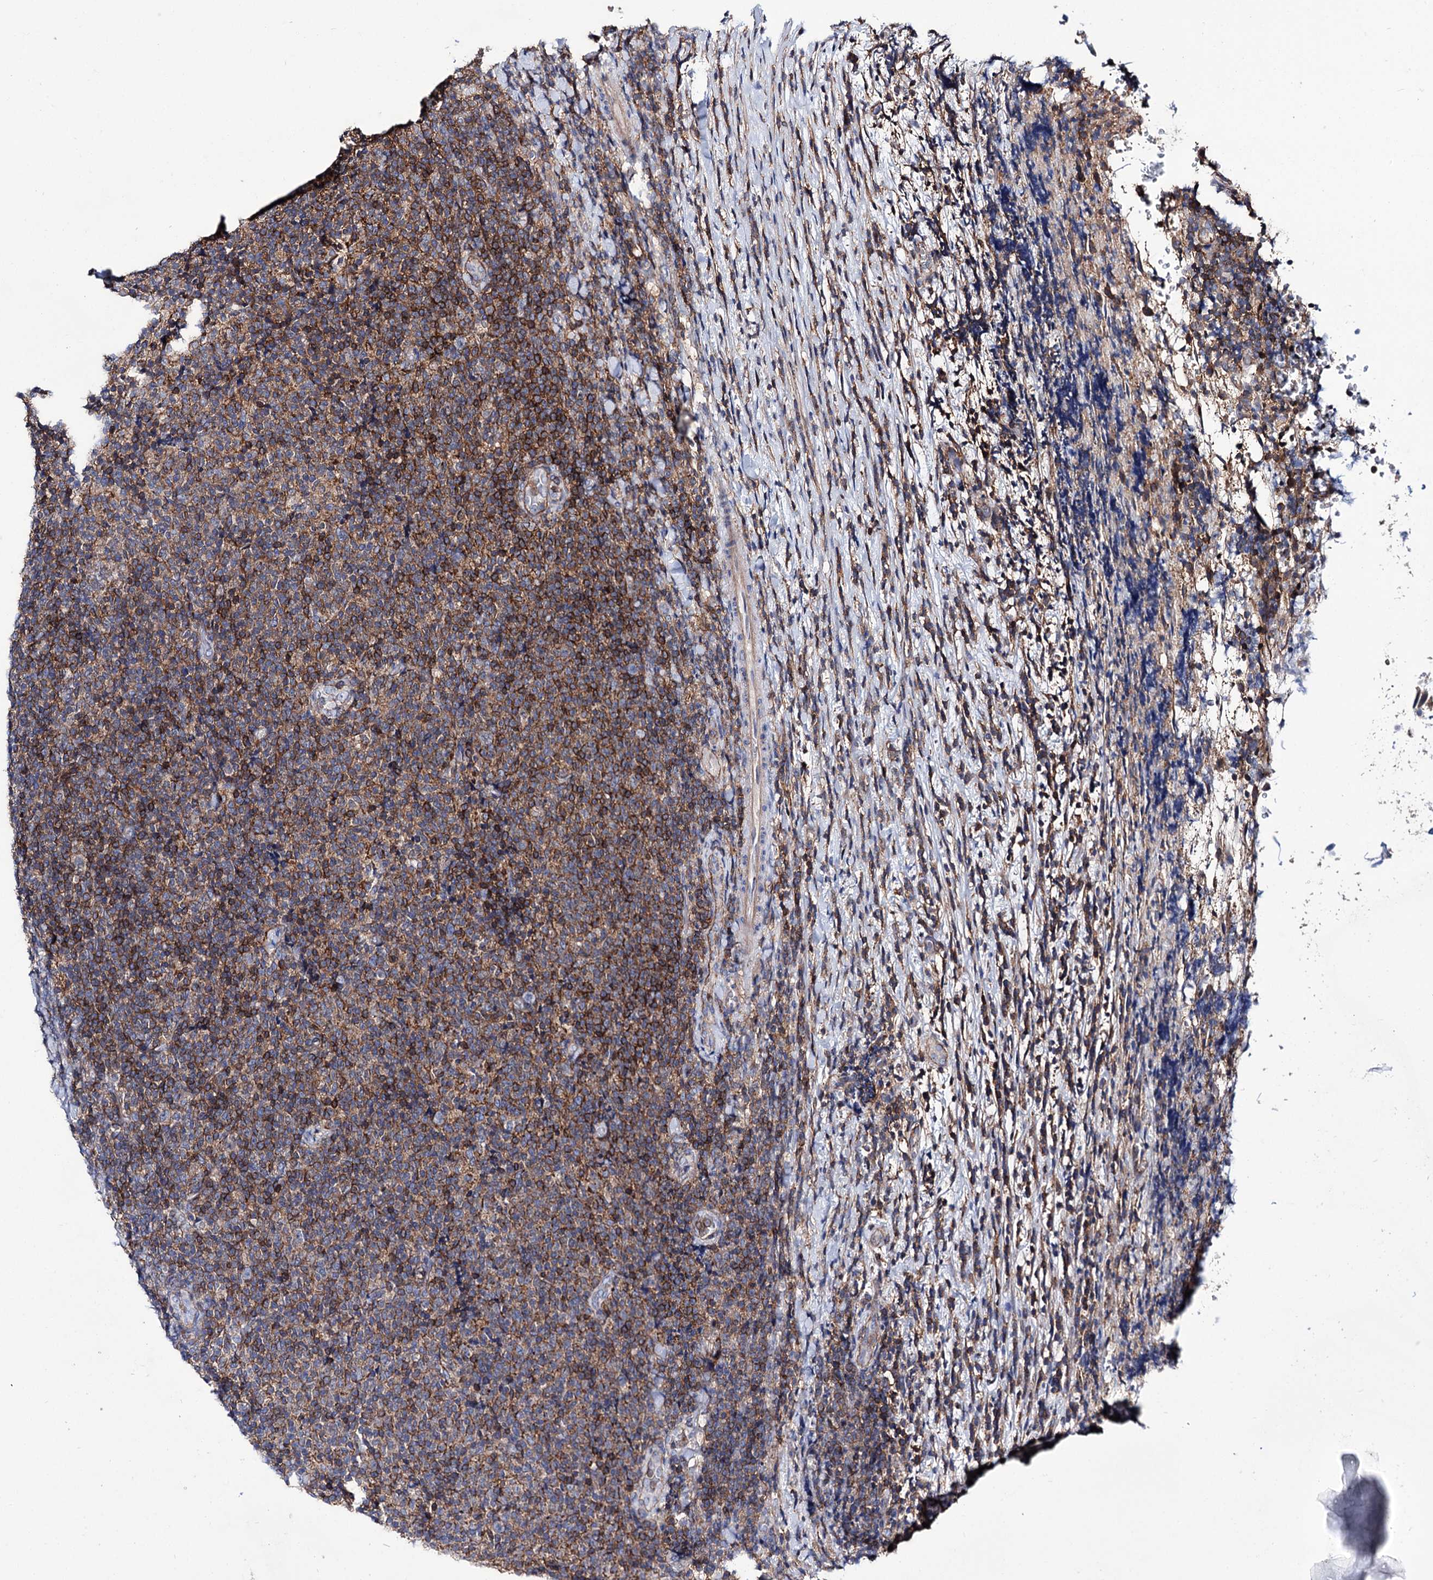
{"staining": {"intensity": "weak", "quantity": "25%-75%", "location": "cytoplasmic/membranous"}, "tissue": "lymphoma", "cell_type": "Tumor cells", "image_type": "cancer", "snomed": [{"axis": "morphology", "description": "Malignant lymphoma, non-Hodgkin's type, Low grade"}, {"axis": "topography", "description": "Lymph node"}], "caption": "Immunohistochemical staining of lymphoma exhibits low levels of weak cytoplasmic/membranous protein expression in approximately 25%-75% of tumor cells.", "gene": "DEF6", "patient": {"sex": "male", "age": 66}}